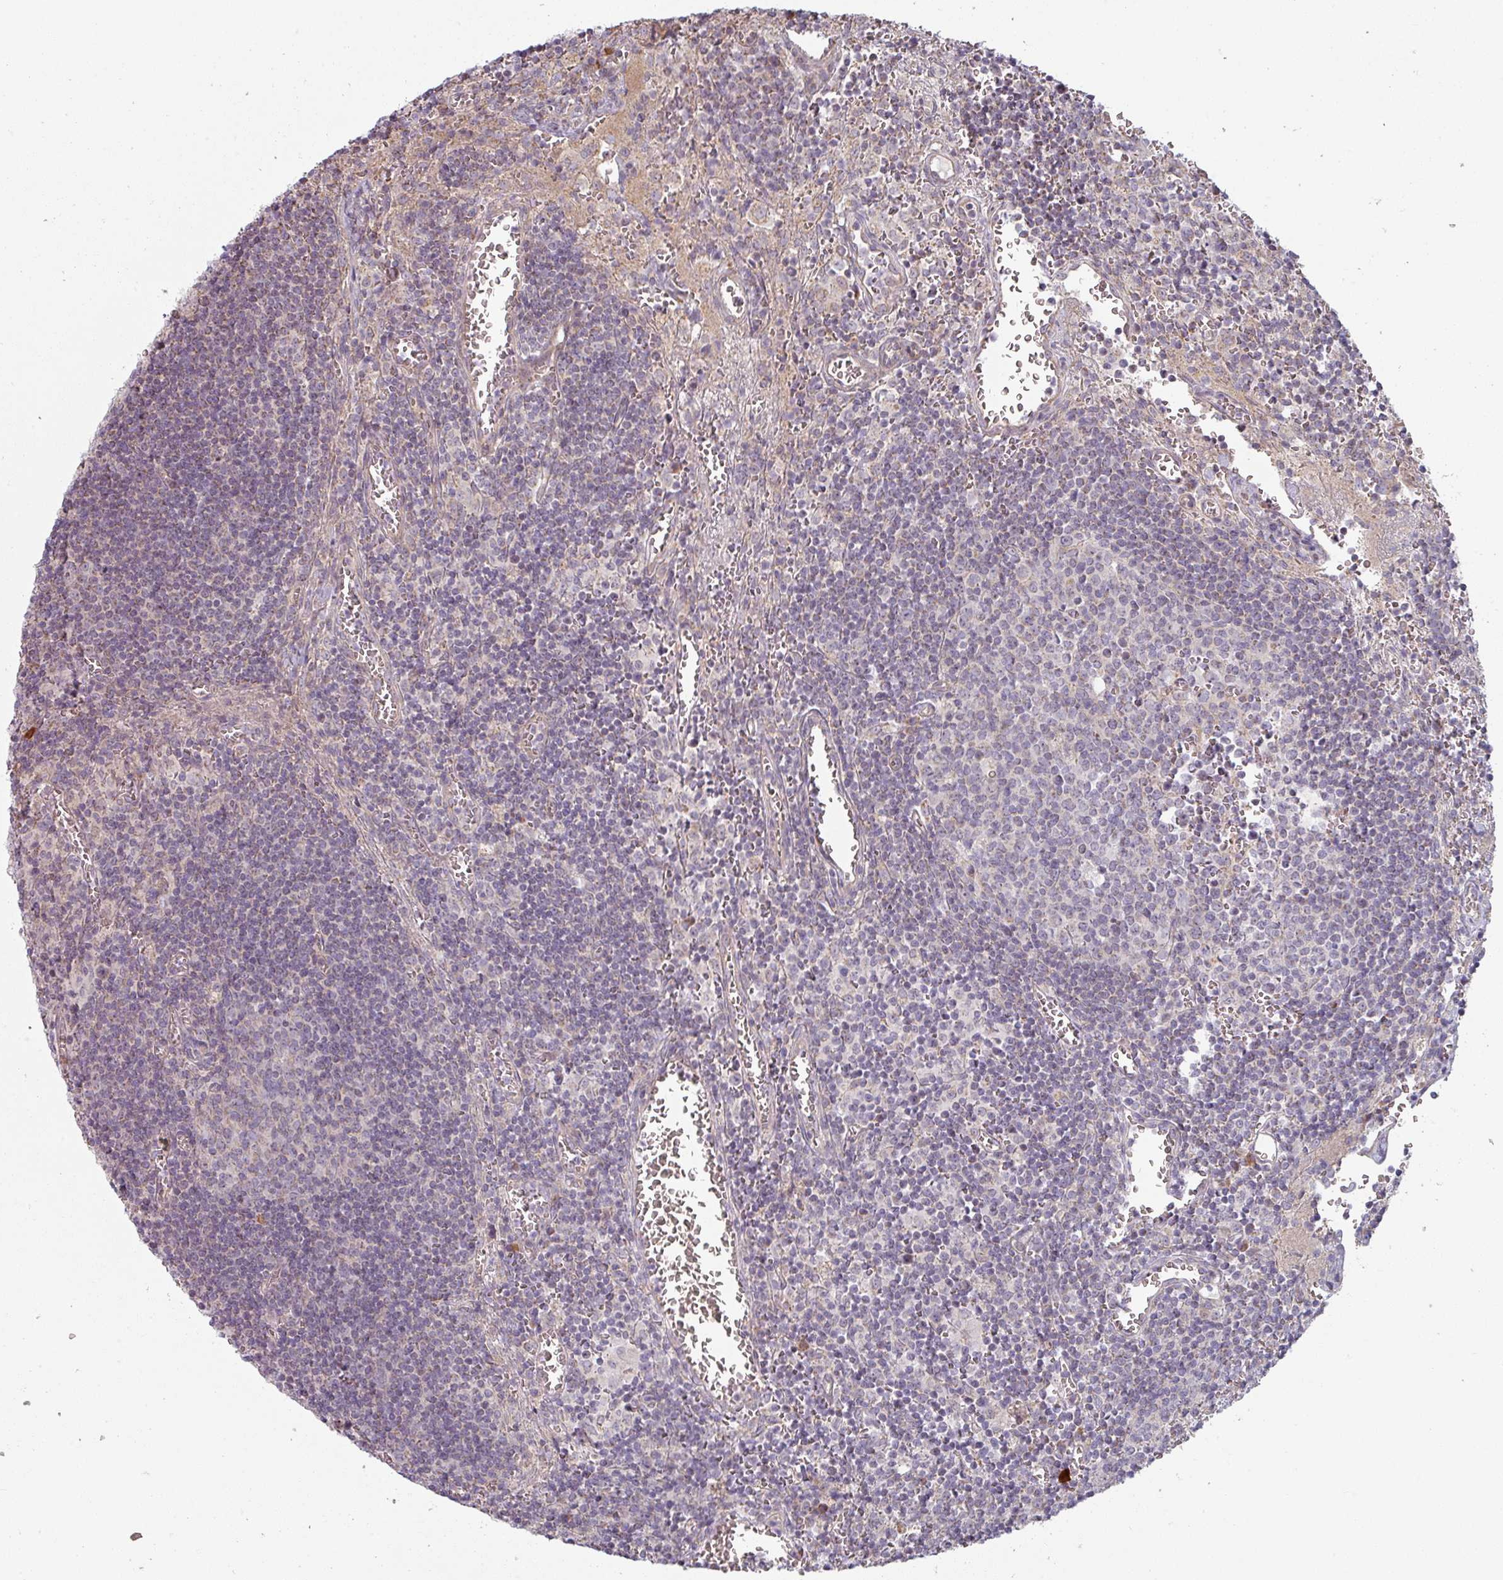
{"staining": {"intensity": "negative", "quantity": "none", "location": "none"}, "tissue": "lymph node", "cell_type": "Germinal center cells", "image_type": "normal", "snomed": [{"axis": "morphology", "description": "Normal tissue, NOS"}, {"axis": "topography", "description": "Lymph node"}], "caption": "The micrograph displays no staining of germinal center cells in unremarkable lymph node. Brightfield microscopy of immunohistochemistry stained with DAB (3,3'-diaminobenzidine) (brown) and hematoxylin (blue), captured at high magnification.", "gene": "PLEKHJ1", "patient": {"sex": "male", "age": 50}}